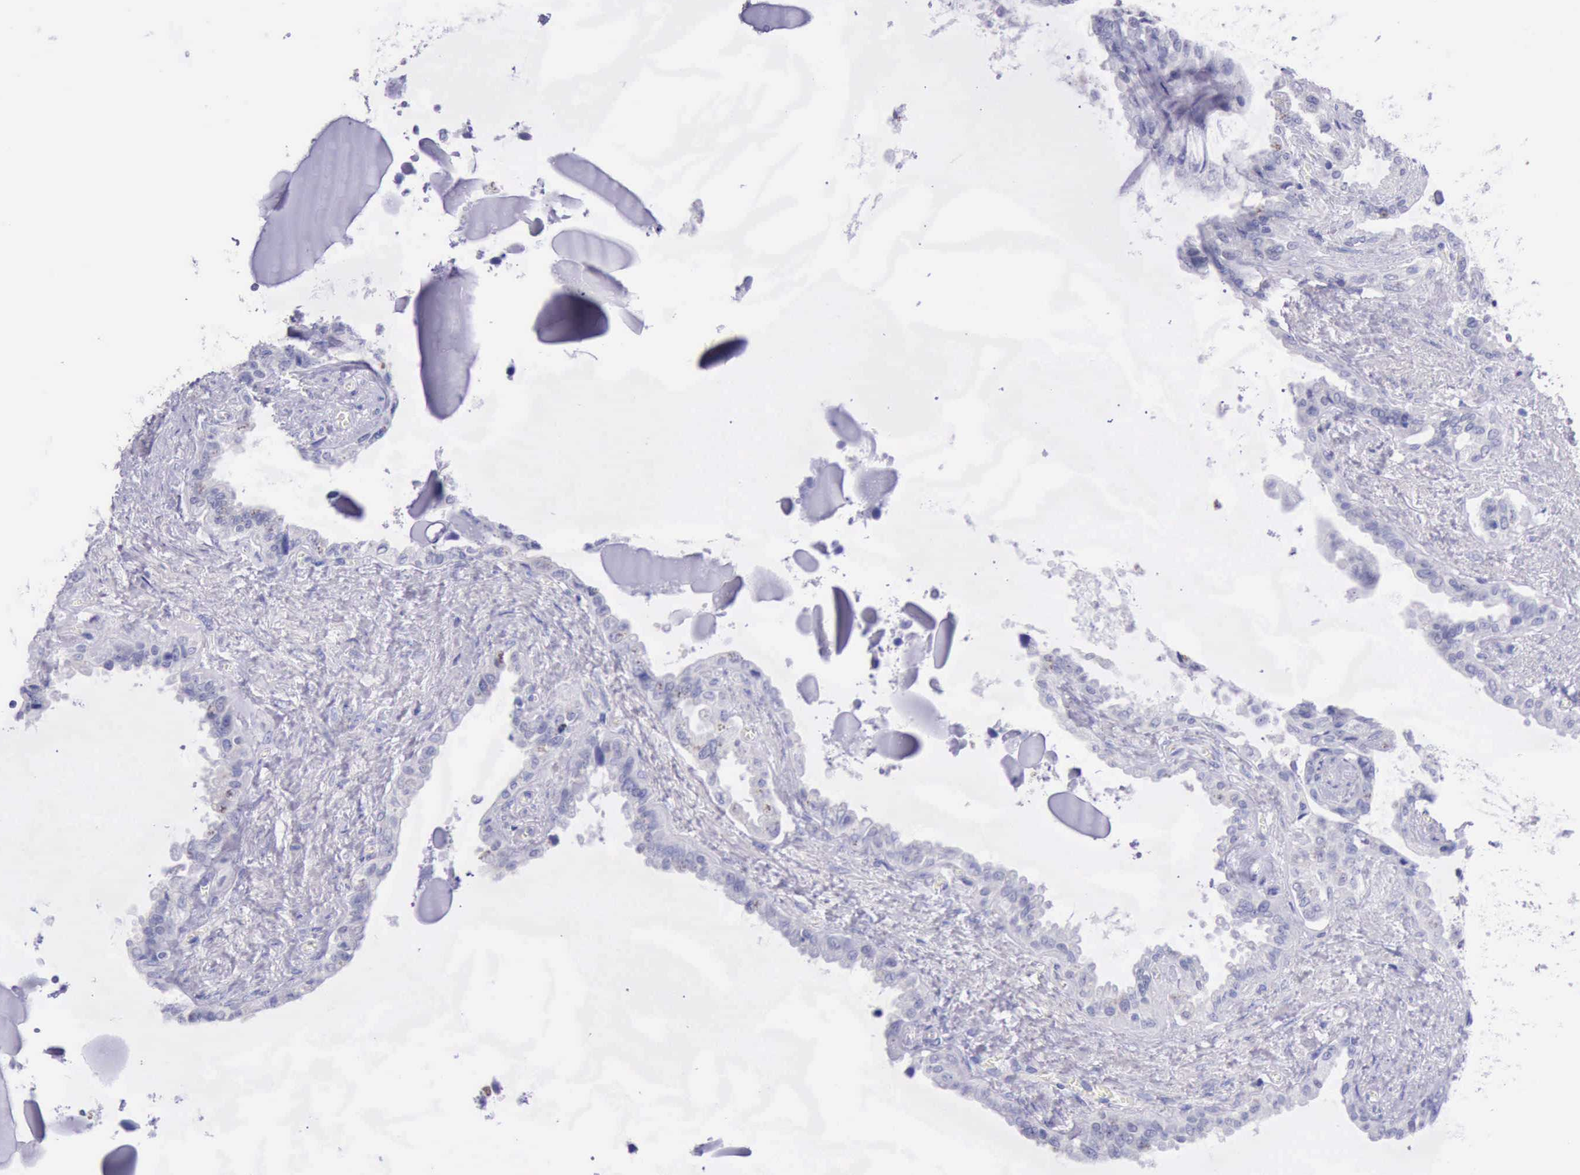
{"staining": {"intensity": "negative", "quantity": "none", "location": "none"}, "tissue": "seminal vesicle", "cell_type": "Glandular cells", "image_type": "normal", "snomed": [{"axis": "morphology", "description": "Normal tissue, NOS"}, {"axis": "morphology", "description": "Inflammation, NOS"}, {"axis": "topography", "description": "Urinary bladder"}, {"axis": "topography", "description": "Prostate"}, {"axis": "topography", "description": "Seminal veicle"}], "caption": "Glandular cells are negative for brown protein staining in normal seminal vesicle. (Immunohistochemistry (ihc), brightfield microscopy, high magnification).", "gene": "LRFN5", "patient": {"sex": "male", "age": 82}}